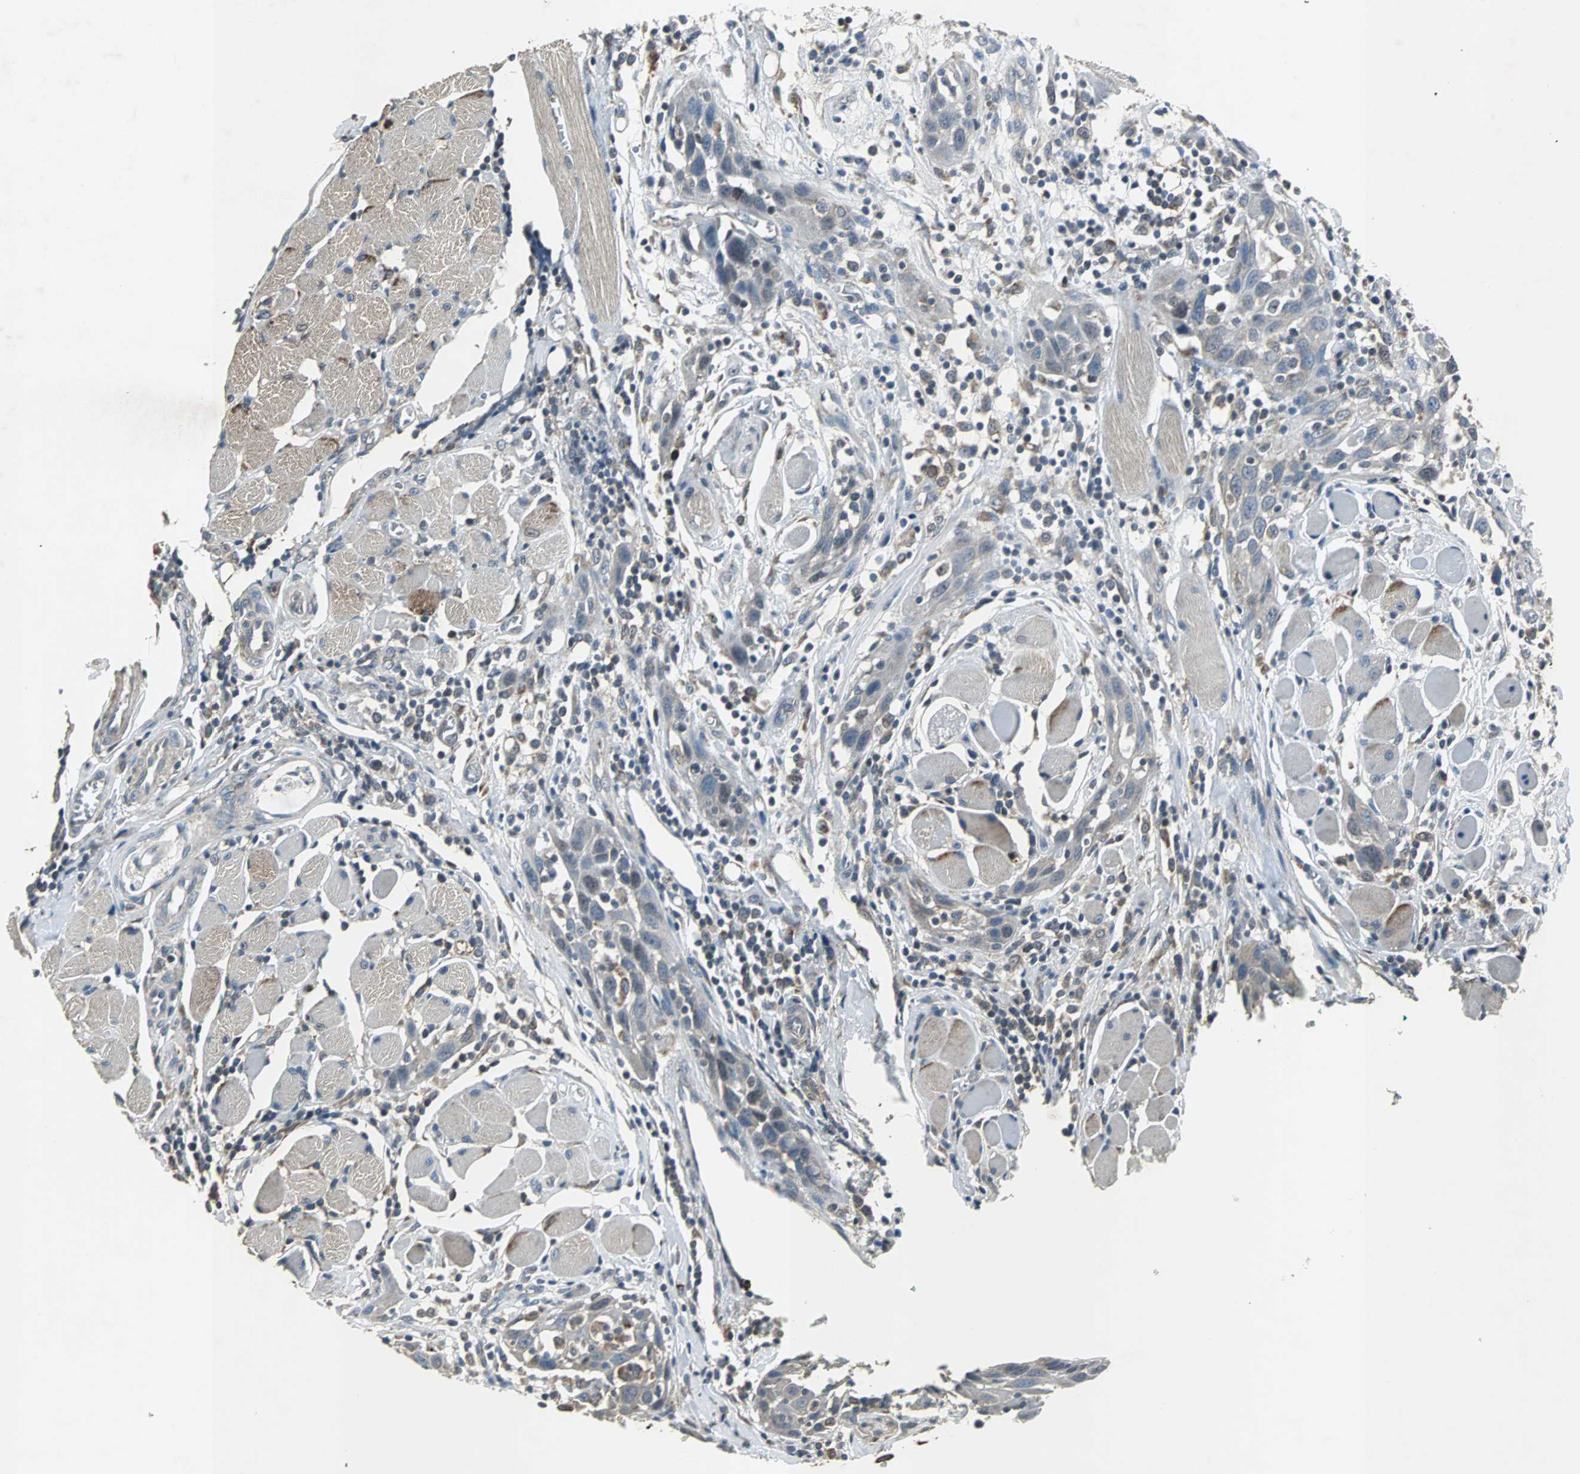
{"staining": {"intensity": "weak", "quantity": "<25%", "location": "cytoplasmic/membranous"}, "tissue": "head and neck cancer", "cell_type": "Tumor cells", "image_type": "cancer", "snomed": [{"axis": "morphology", "description": "Squamous cell carcinoma, NOS"}, {"axis": "topography", "description": "Oral tissue"}, {"axis": "topography", "description": "Head-Neck"}], "caption": "IHC micrograph of neoplastic tissue: human head and neck cancer (squamous cell carcinoma) stained with DAB displays no significant protein positivity in tumor cells.", "gene": "SOS1", "patient": {"sex": "female", "age": 50}}